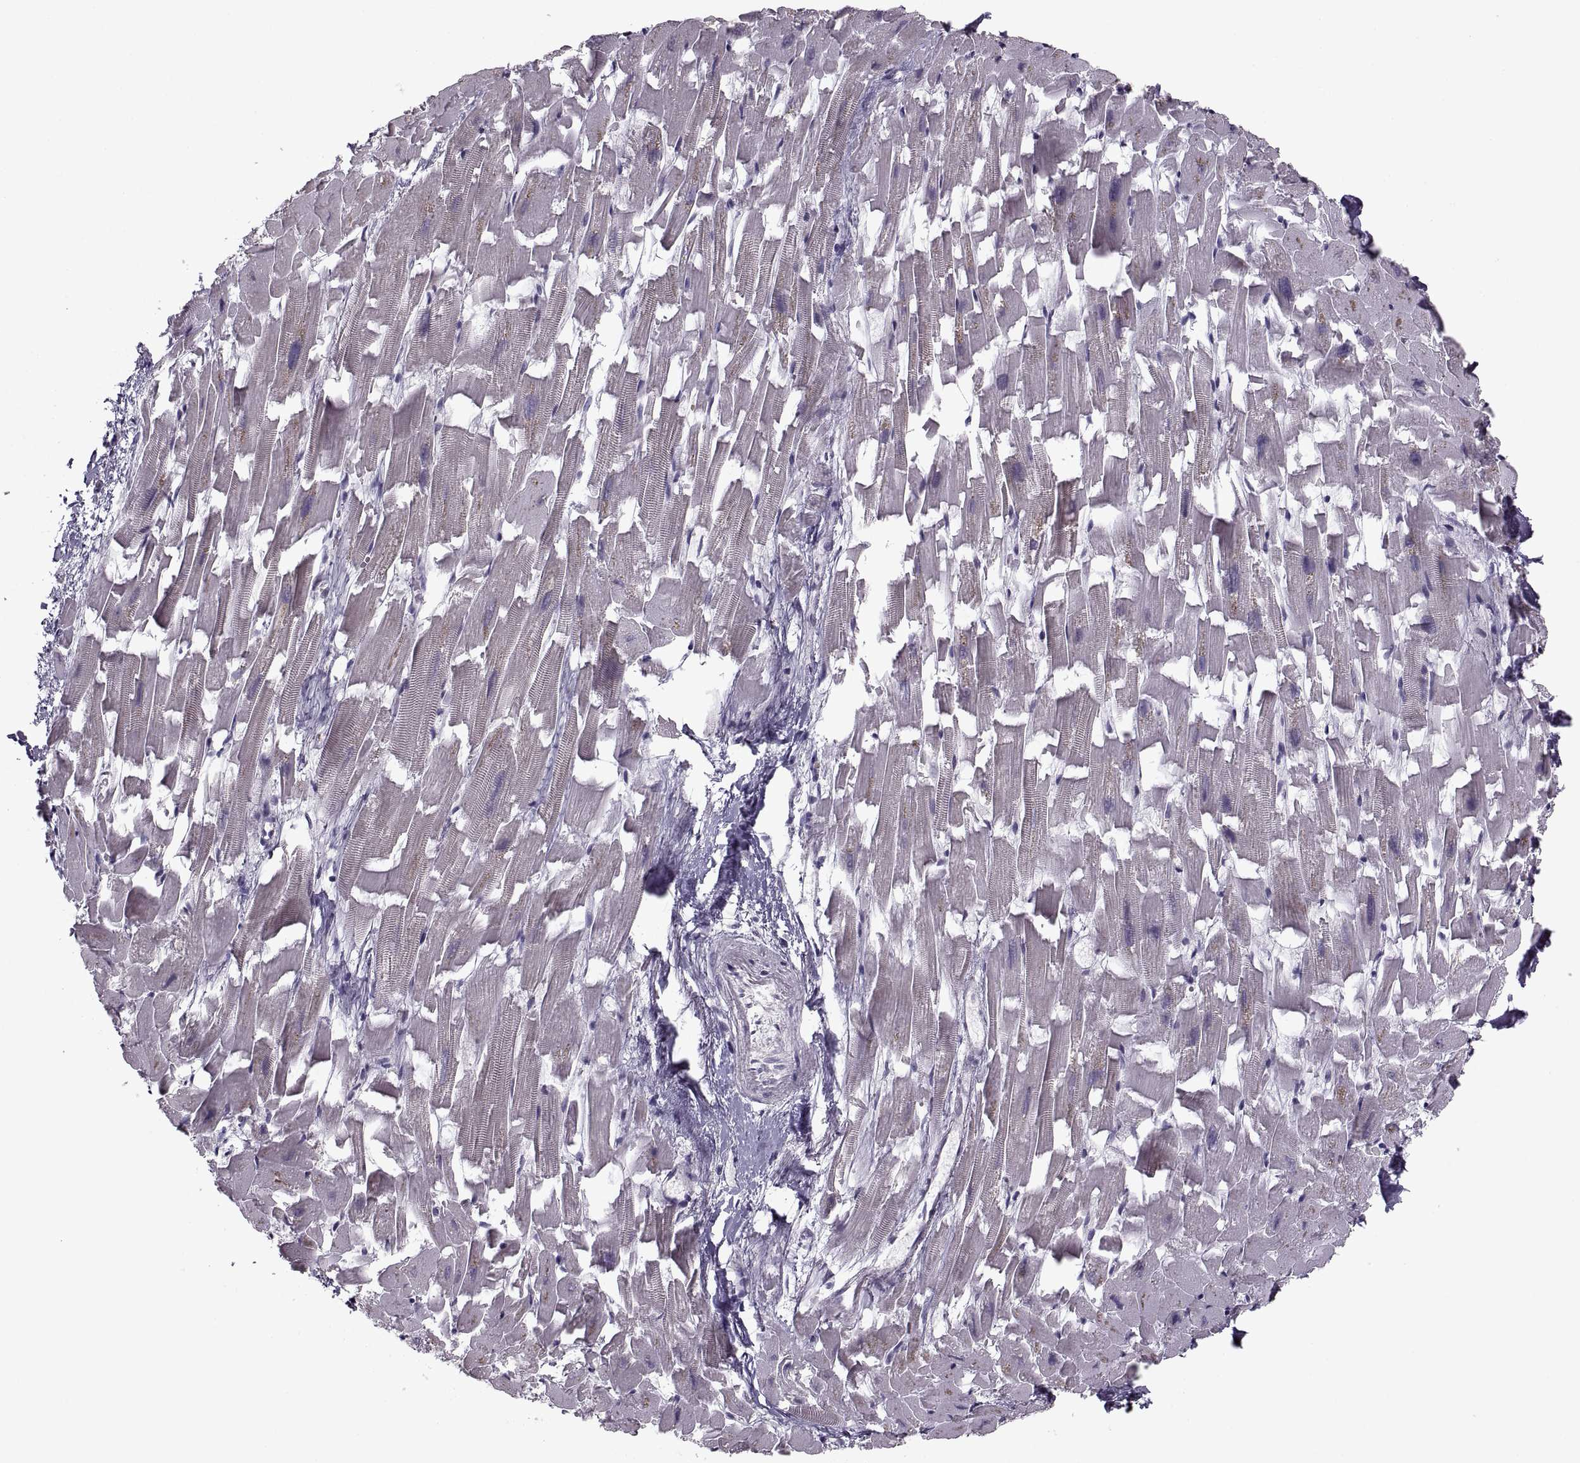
{"staining": {"intensity": "negative", "quantity": "none", "location": "none"}, "tissue": "heart muscle", "cell_type": "Cardiomyocytes", "image_type": "normal", "snomed": [{"axis": "morphology", "description": "Normal tissue, NOS"}, {"axis": "topography", "description": "Heart"}], "caption": "IHC histopathology image of normal heart muscle: human heart muscle stained with DAB shows no significant protein expression in cardiomyocytes.", "gene": "PAGE2B", "patient": {"sex": "female", "age": 64}}